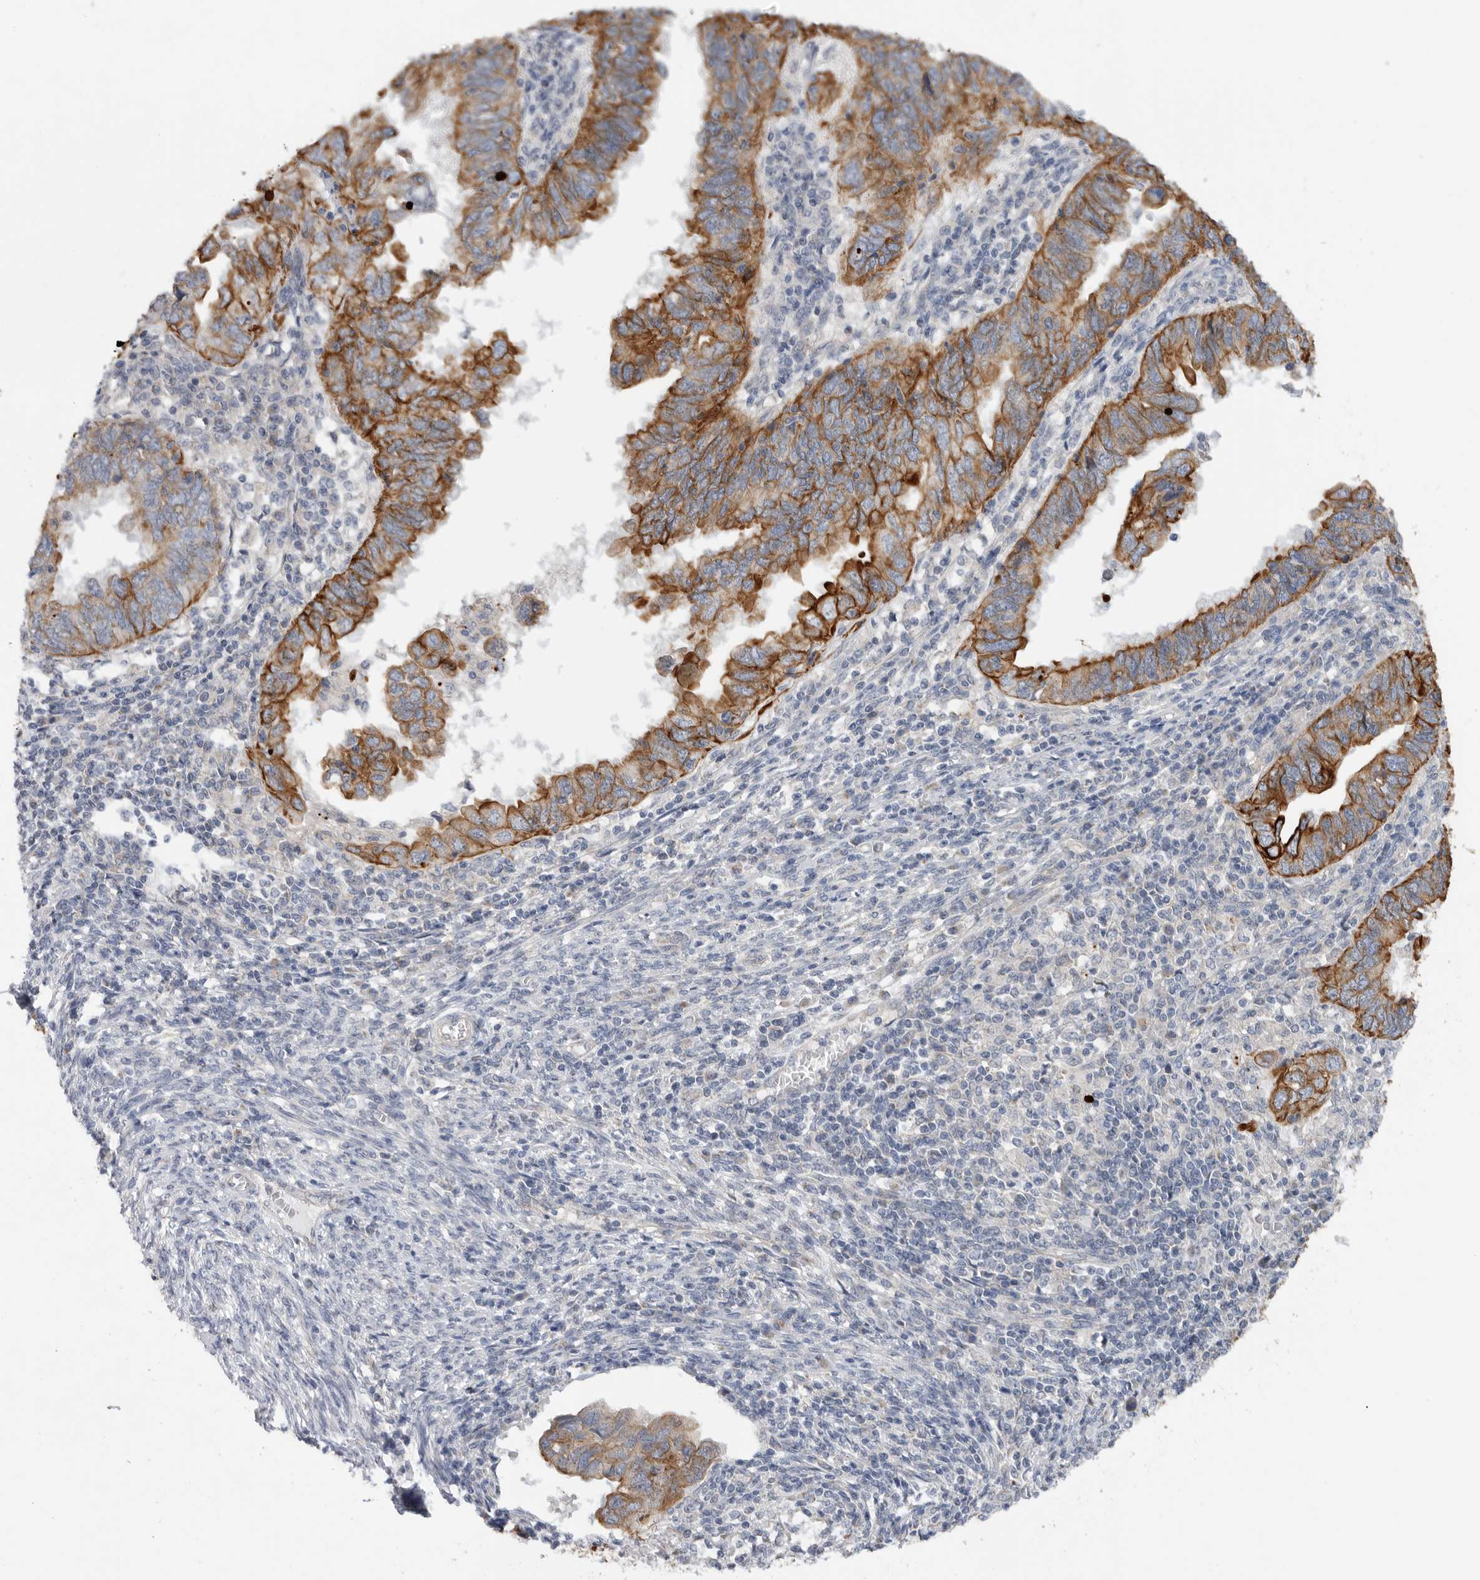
{"staining": {"intensity": "strong", "quantity": "25%-75%", "location": "cytoplasmic/membranous"}, "tissue": "endometrial cancer", "cell_type": "Tumor cells", "image_type": "cancer", "snomed": [{"axis": "morphology", "description": "Adenocarcinoma, NOS"}, {"axis": "topography", "description": "Uterus"}], "caption": "Immunohistochemistry of human endometrial adenocarcinoma demonstrates high levels of strong cytoplasmic/membranous positivity in about 25%-75% of tumor cells.", "gene": "MTFR1L", "patient": {"sex": "female", "age": 77}}